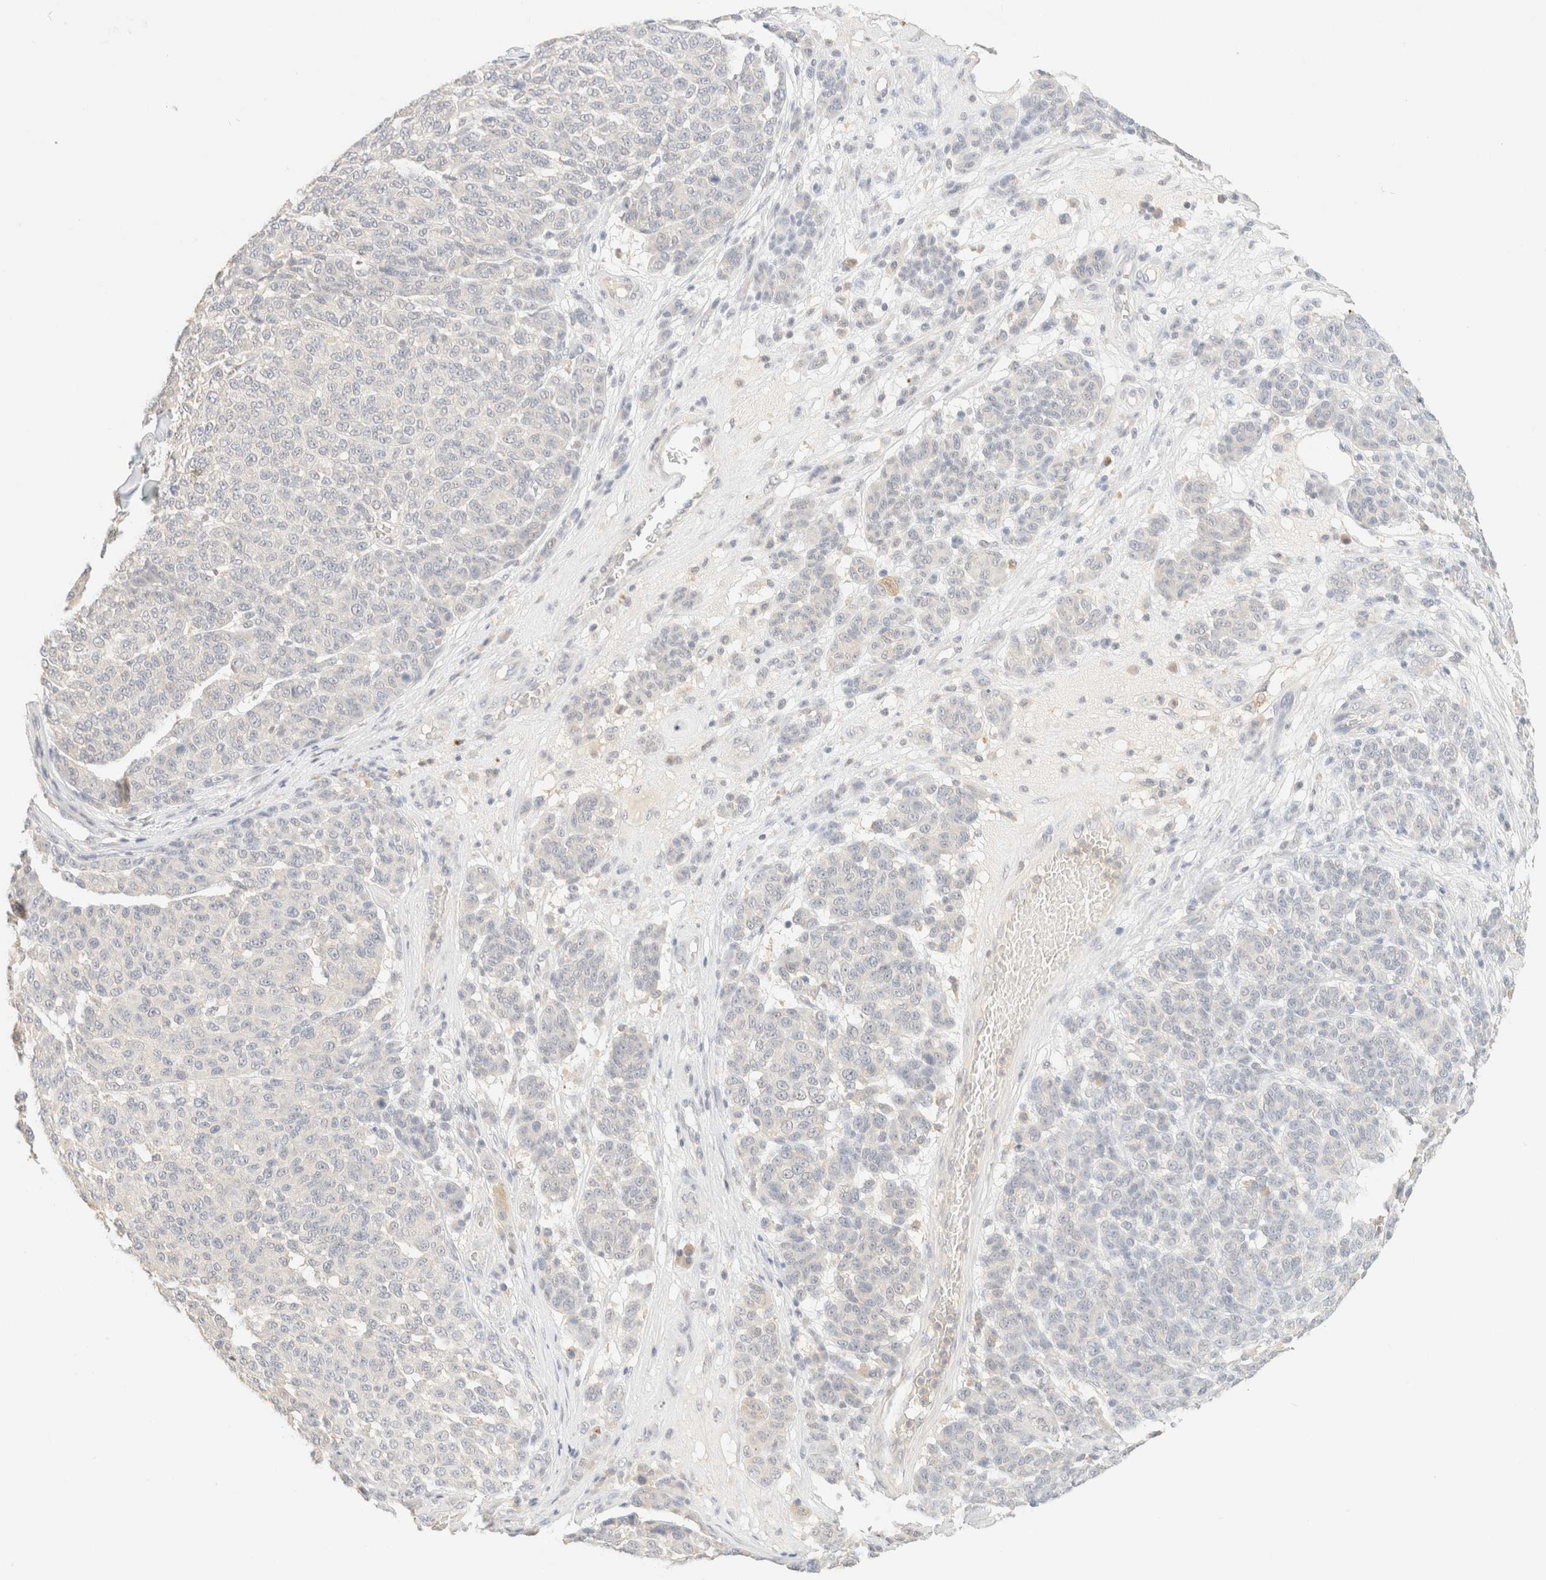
{"staining": {"intensity": "negative", "quantity": "none", "location": "none"}, "tissue": "melanoma", "cell_type": "Tumor cells", "image_type": "cancer", "snomed": [{"axis": "morphology", "description": "Malignant melanoma, NOS"}, {"axis": "topography", "description": "Skin"}], "caption": "Immunohistochemical staining of melanoma displays no significant expression in tumor cells.", "gene": "TIMD4", "patient": {"sex": "male", "age": 59}}